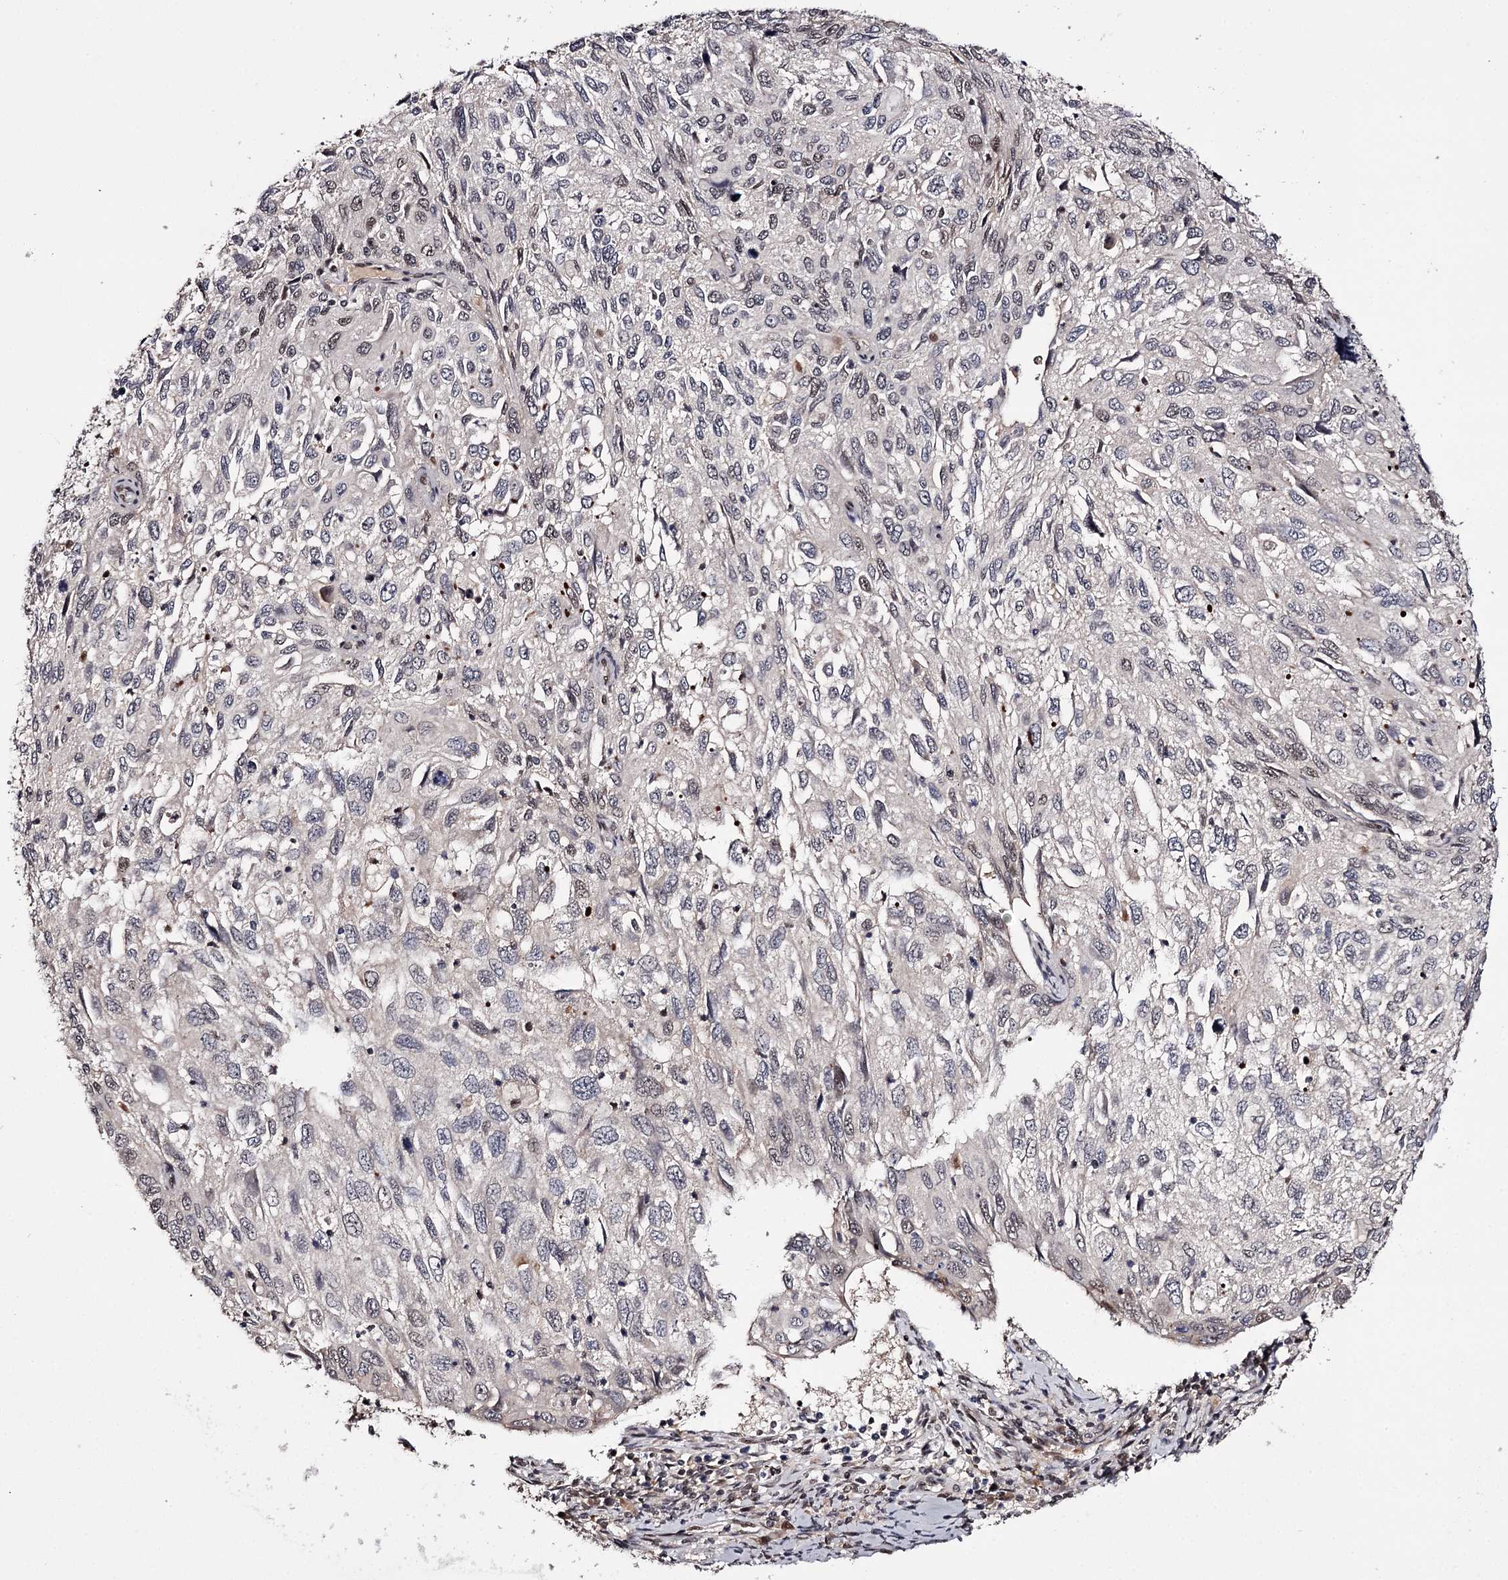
{"staining": {"intensity": "weak", "quantity": "<25%", "location": "nuclear"}, "tissue": "cervical cancer", "cell_type": "Tumor cells", "image_type": "cancer", "snomed": [{"axis": "morphology", "description": "Squamous cell carcinoma, NOS"}, {"axis": "topography", "description": "Cervix"}], "caption": "High magnification brightfield microscopy of cervical squamous cell carcinoma stained with DAB (brown) and counterstained with hematoxylin (blue): tumor cells show no significant positivity.", "gene": "TTC33", "patient": {"sex": "female", "age": 70}}